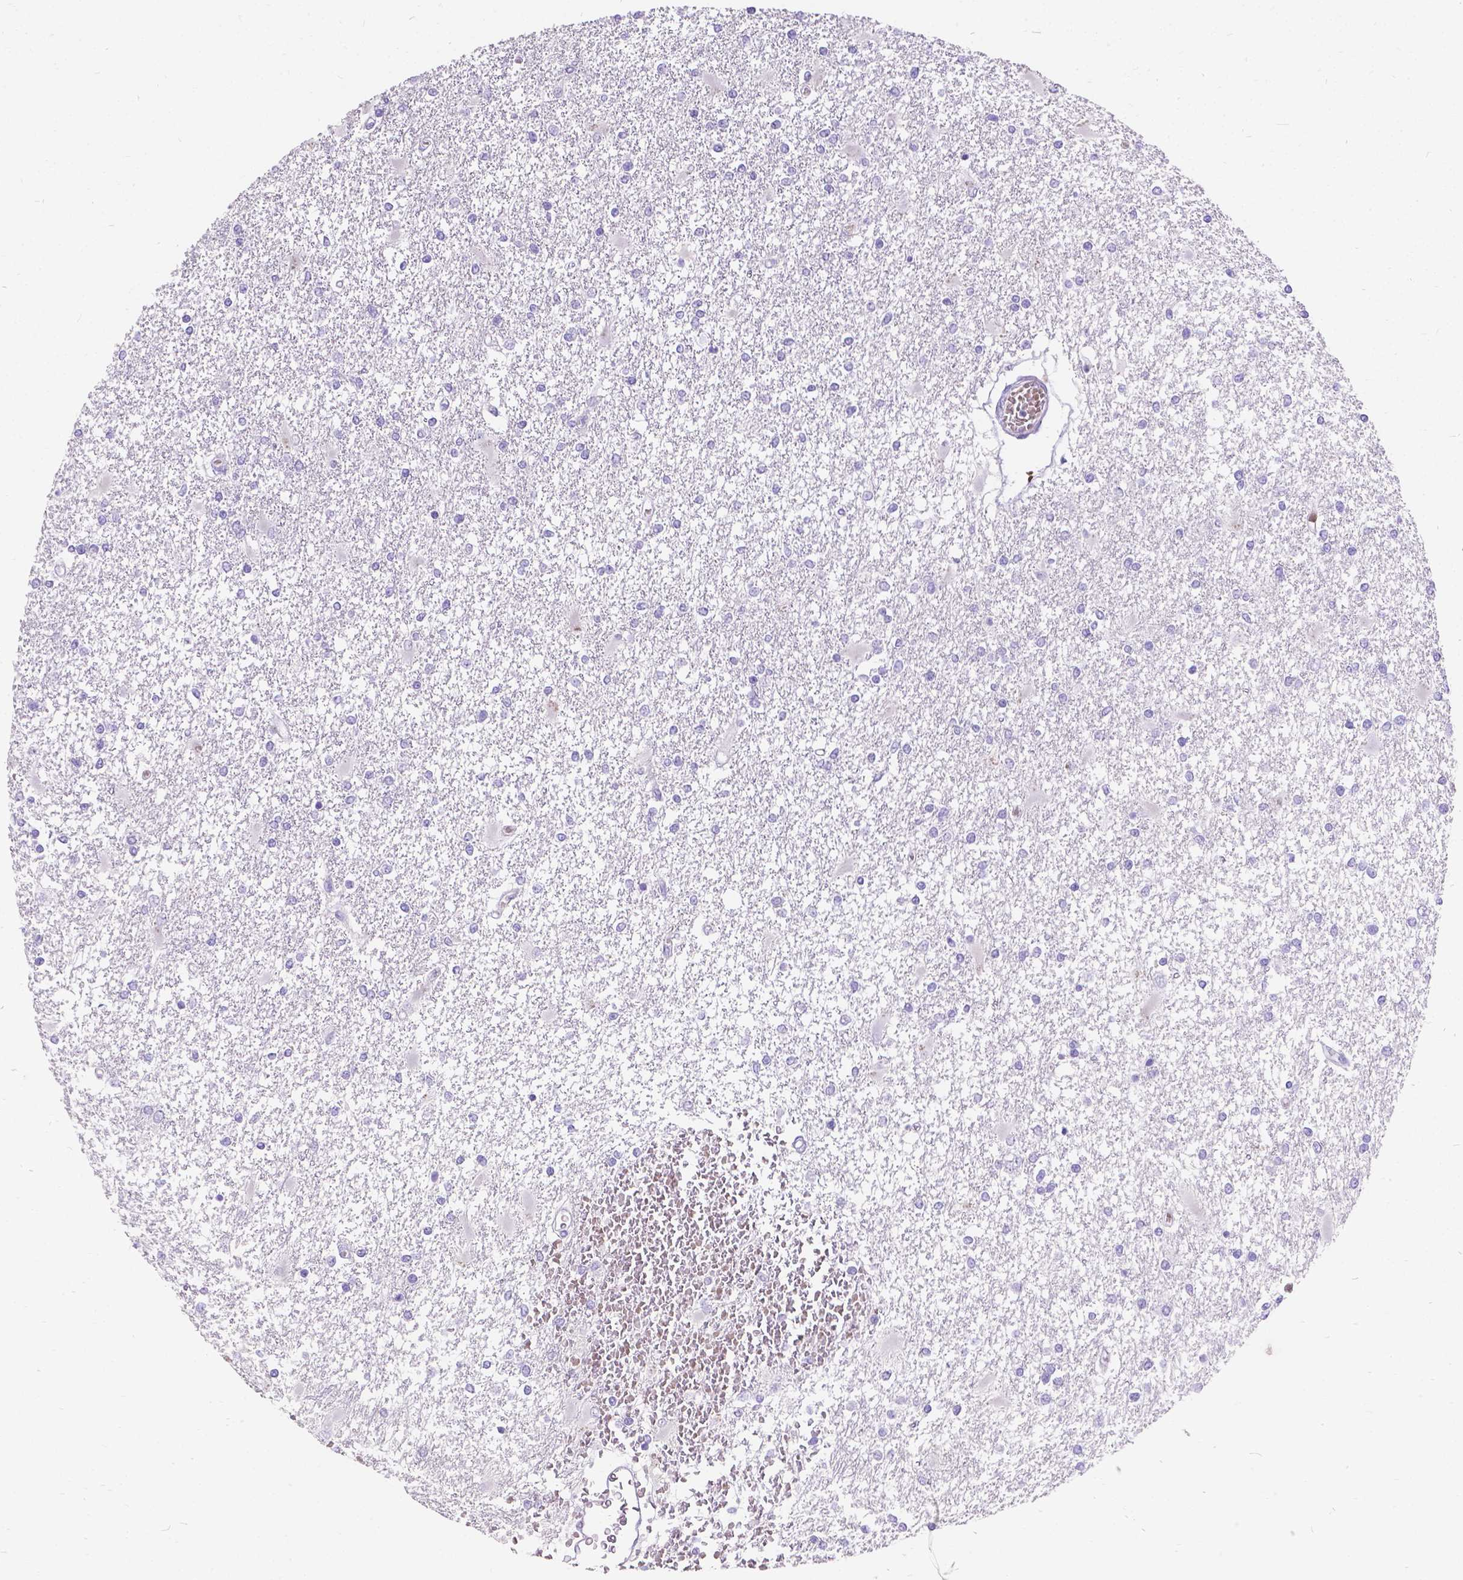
{"staining": {"intensity": "negative", "quantity": "none", "location": "none"}, "tissue": "glioma", "cell_type": "Tumor cells", "image_type": "cancer", "snomed": [{"axis": "morphology", "description": "Glioma, malignant, High grade"}, {"axis": "topography", "description": "Cerebral cortex"}], "caption": "An IHC photomicrograph of malignant high-grade glioma is shown. There is no staining in tumor cells of malignant high-grade glioma.", "gene": "GNRHR", "patient": {"sex": "male", "age": 79}}